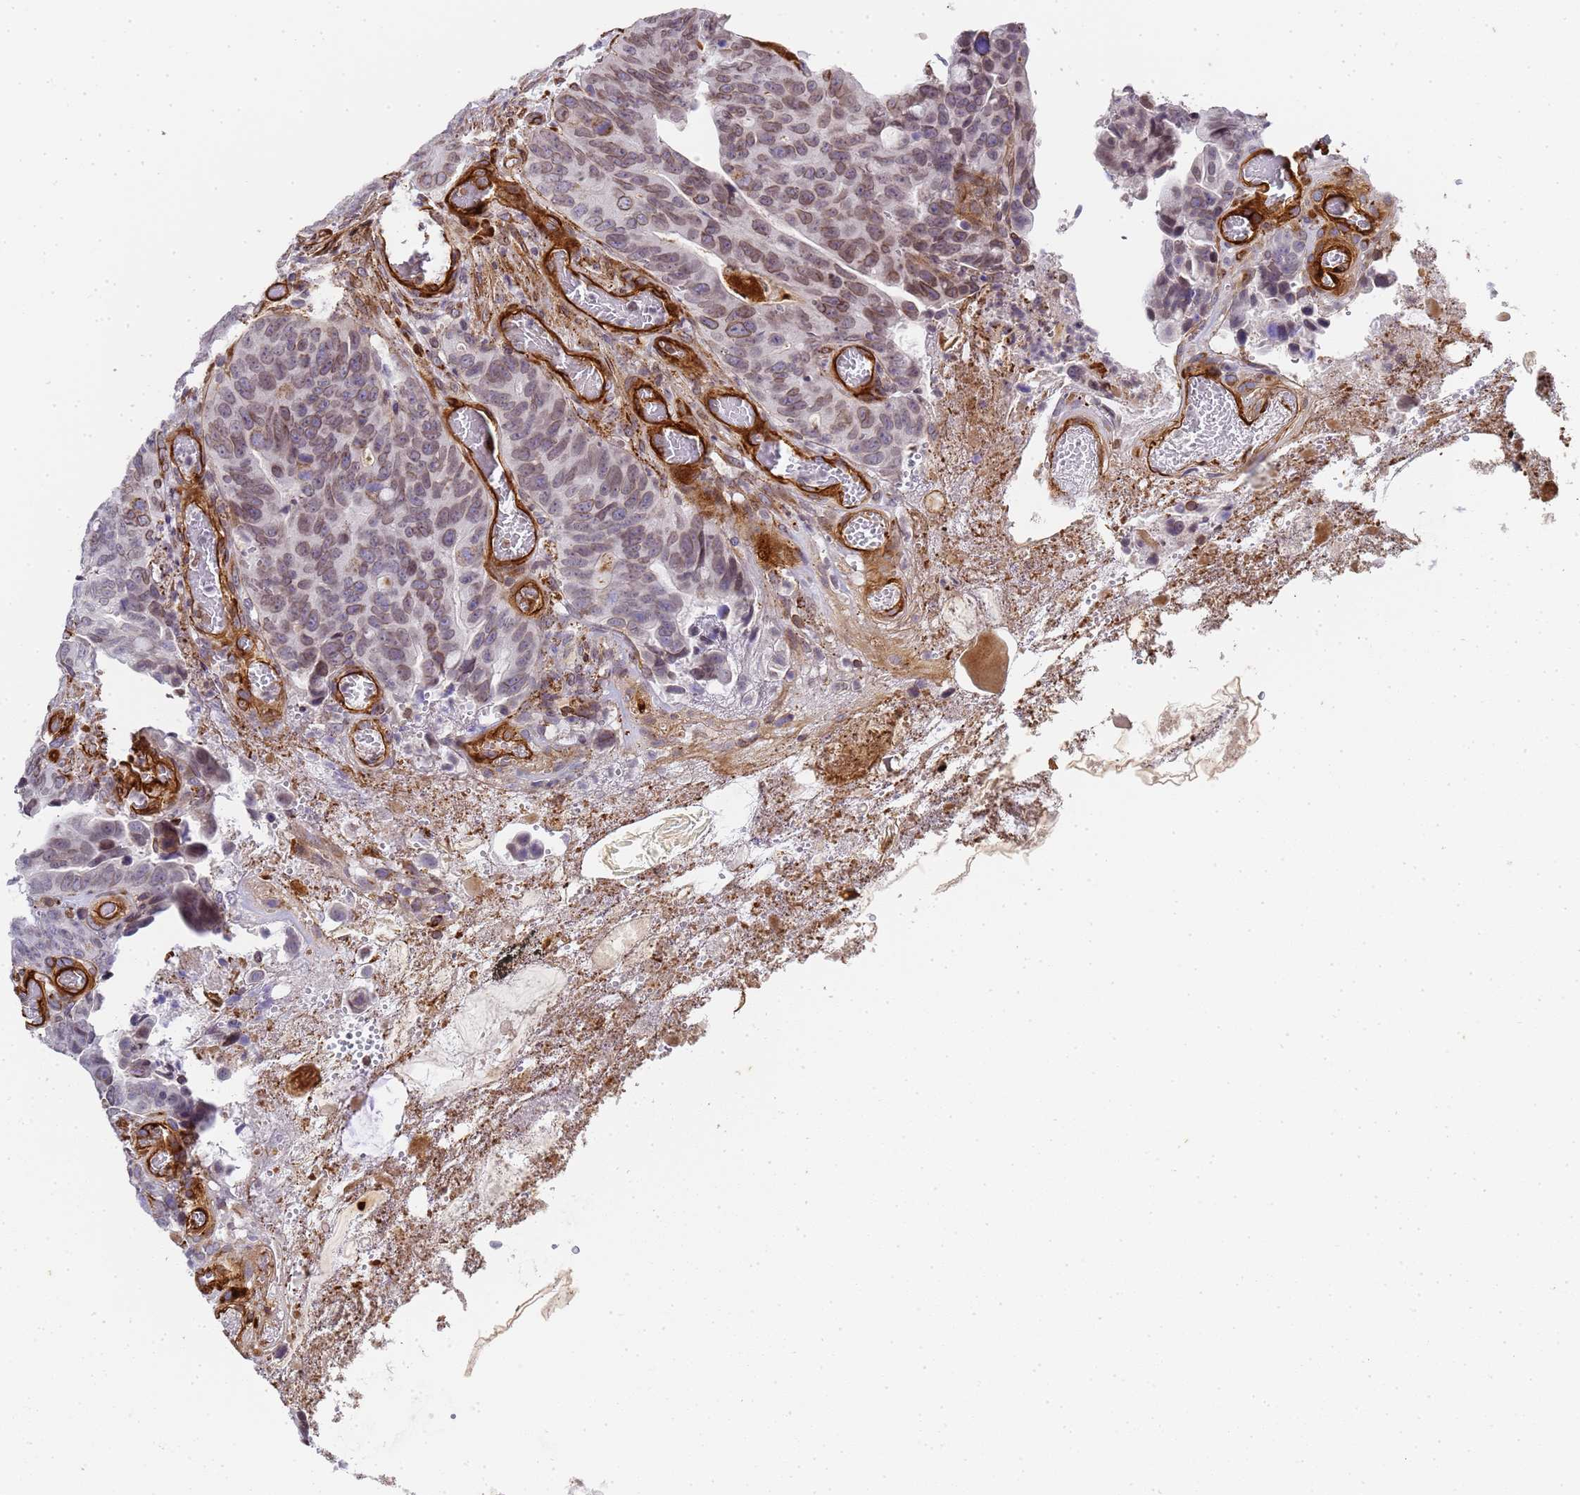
{"staining": {"intensity": "weak", "quantity": "25%-75%", "location": "nuclear"}, "tissue": "colorectal cancer", "cell_type": "Tumor cells", "image_type": "cancer", "snomed": [{"axis": "morphology", "description": "Adenocarcinoma, NOS"}, {"axis": "topography", "description": "Colon"}], "caption": "A brown stain shows weak nuclear staining of a protein in colorectal cancer (adenocarcinoma) tumor cells.", "gene": "IGFBP7", "patient": {"sex": "female", "age": 82}}